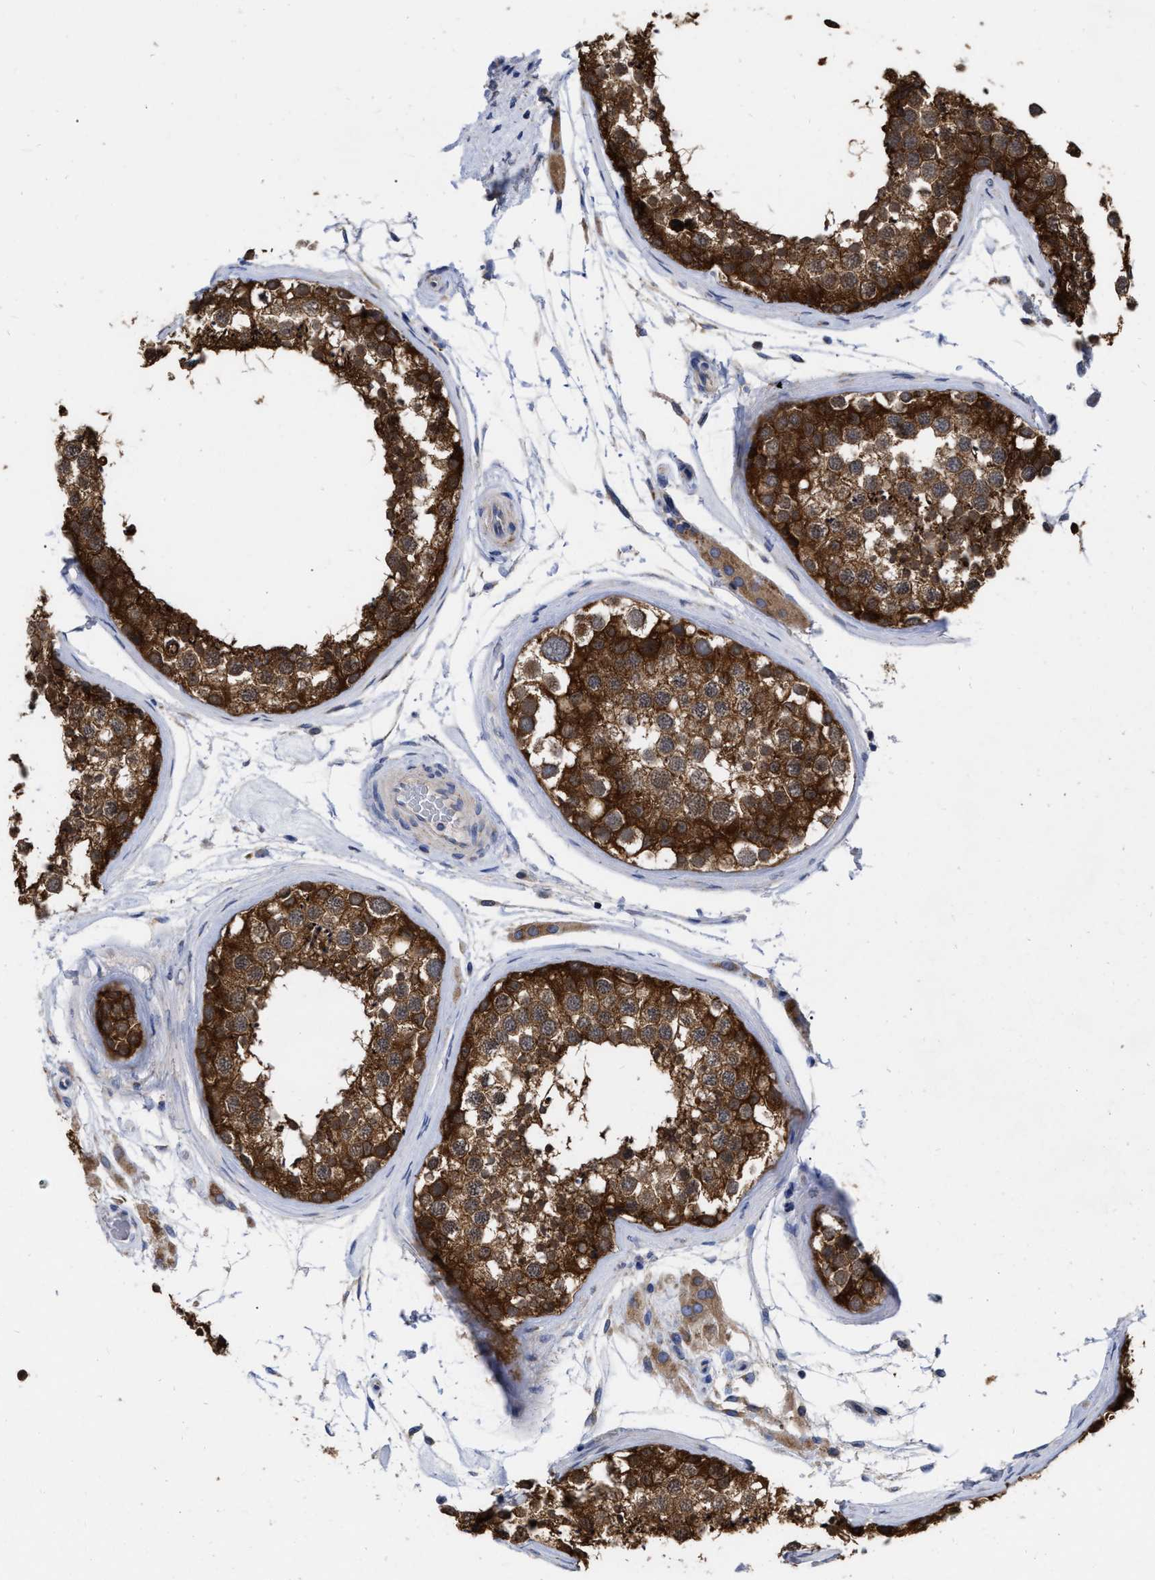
{"staining": {"intensity": "strong", "quantity": ">75%", "location": "cytoplasmic/membranous"}, "tissue": "testis", "cell_type": "Cells in seminiferous ducts", "image_type": "normal", "snomed": [{"axis": "morphology", "description": "Normal tissue, NOS"}, {"axis": "topography", "description": "Testis"}], "caption": "Testis stained with a brown dye shows strong cytoplasmic/membranous positive expression in about >75% of cells in seminiferous ducts.", "gene": "CDKN2C", "patient": {"sex": "male", "age": 46}}